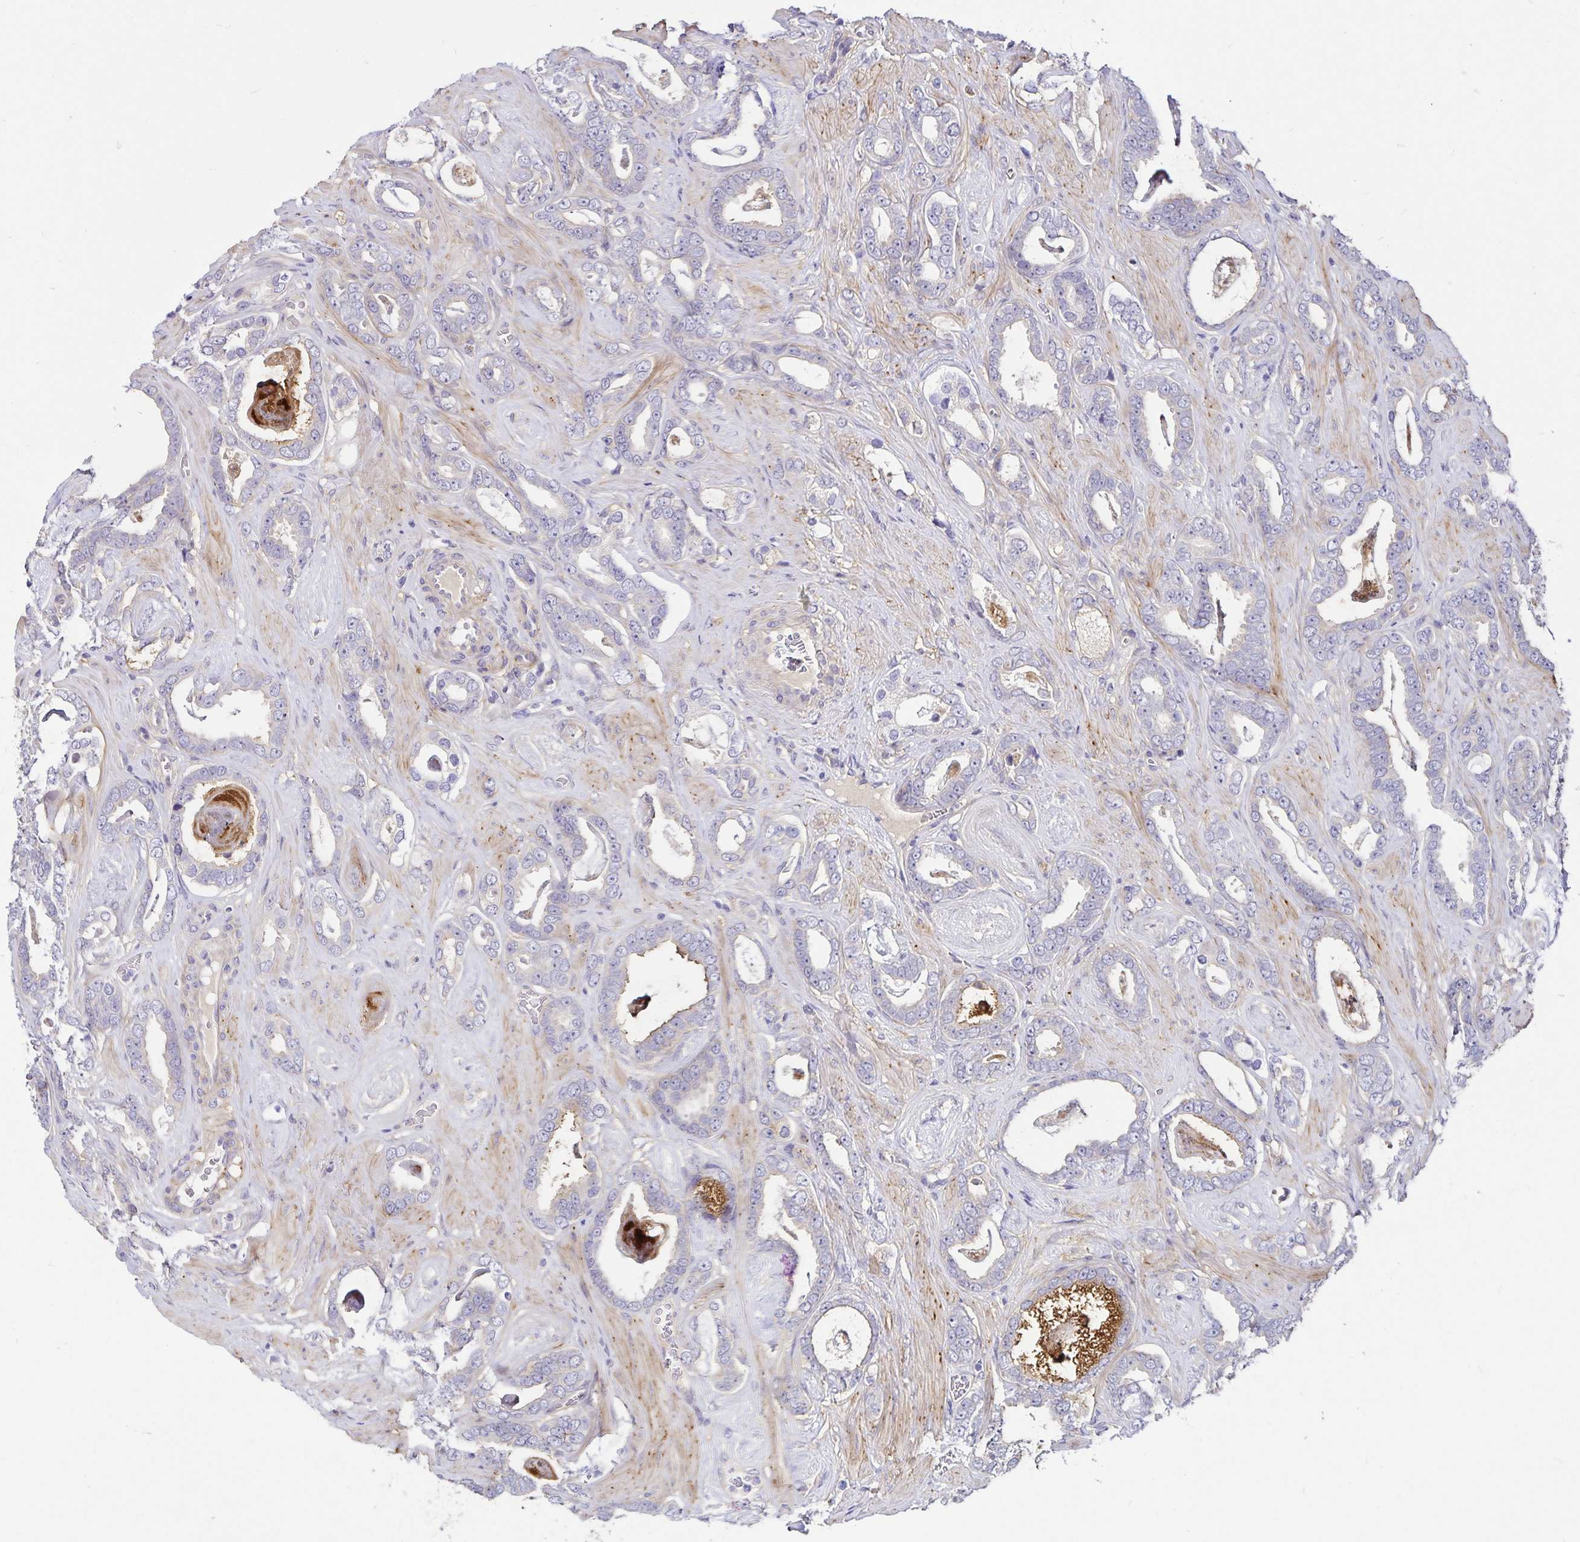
{"staining": {"intensity": "negative", "quantity": "none", "location": "none"}, "tissue": "prostate cancer", "cell_type": "Tumor cells", "image_type": "cancer", "snomed": [{"axis": "morphology", "description": "Adenocarcinoma, High grade"}, {"axis": "topography", "description": "Prostate"}], "caption": "The micrograph displays no staining of tumor cells in prostate high-grade adenocarcinoma.", "gene": "GNG12", "patient": {"sex": "male", "age": 63}}